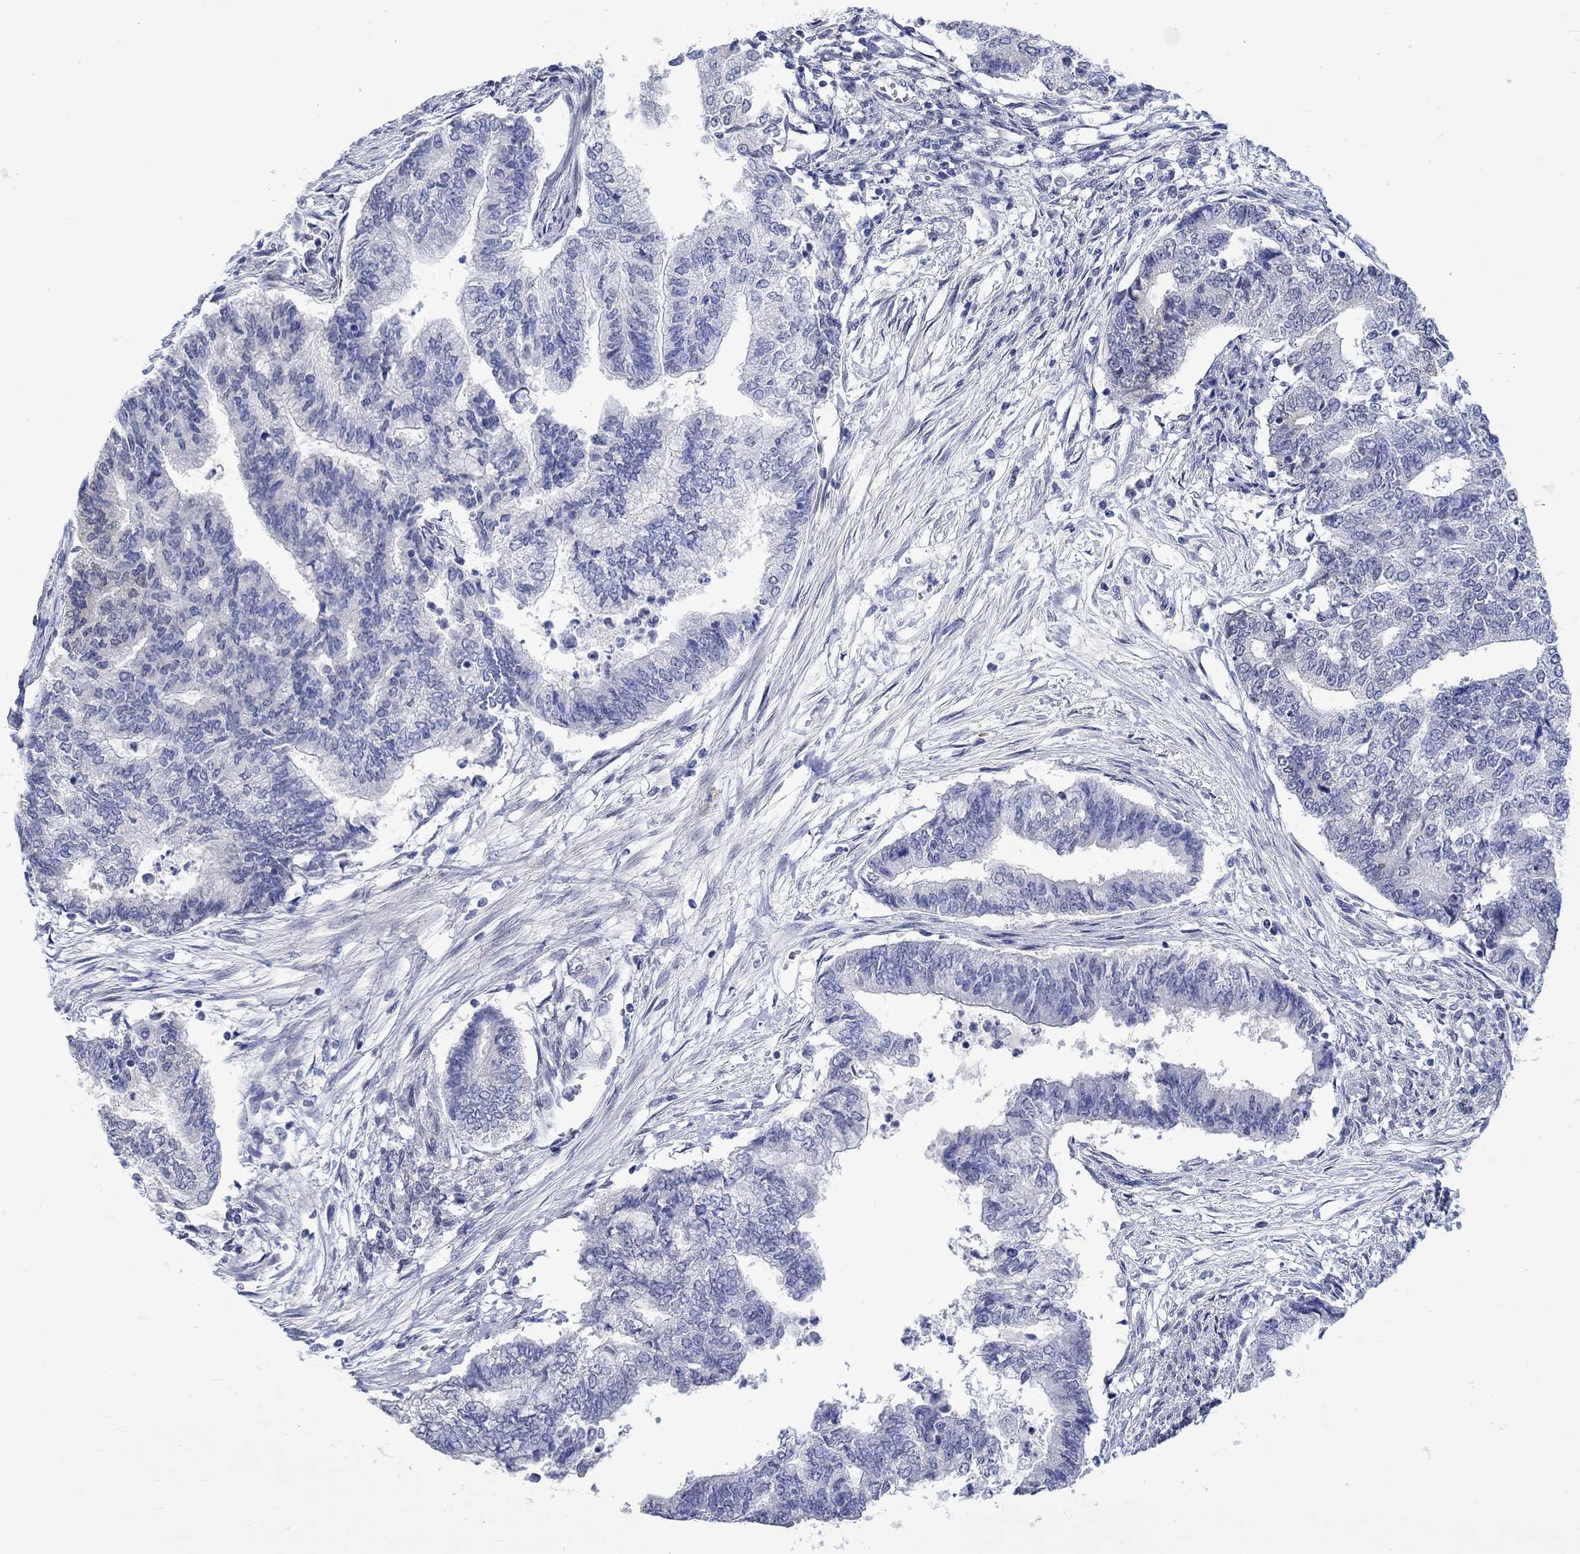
{"staining": {"intensity": "negative", "quantity": "none", "location": "none"}, "tissue": "endometrial cancer", "cell_type": "Tumor cells", "image_type": "cancer", "snomed": [{"axis": "morphology", "description": "Adenocarcinoma, NOS"}, {"axis": "topography", "description": "Endometrium"}], "caption": "IHC of endometrial cancer (adenocarcinoma) shows no positivity in tumor cells.", "gene": "MSI1", "patient": {"sex": "female", "age": 65}}